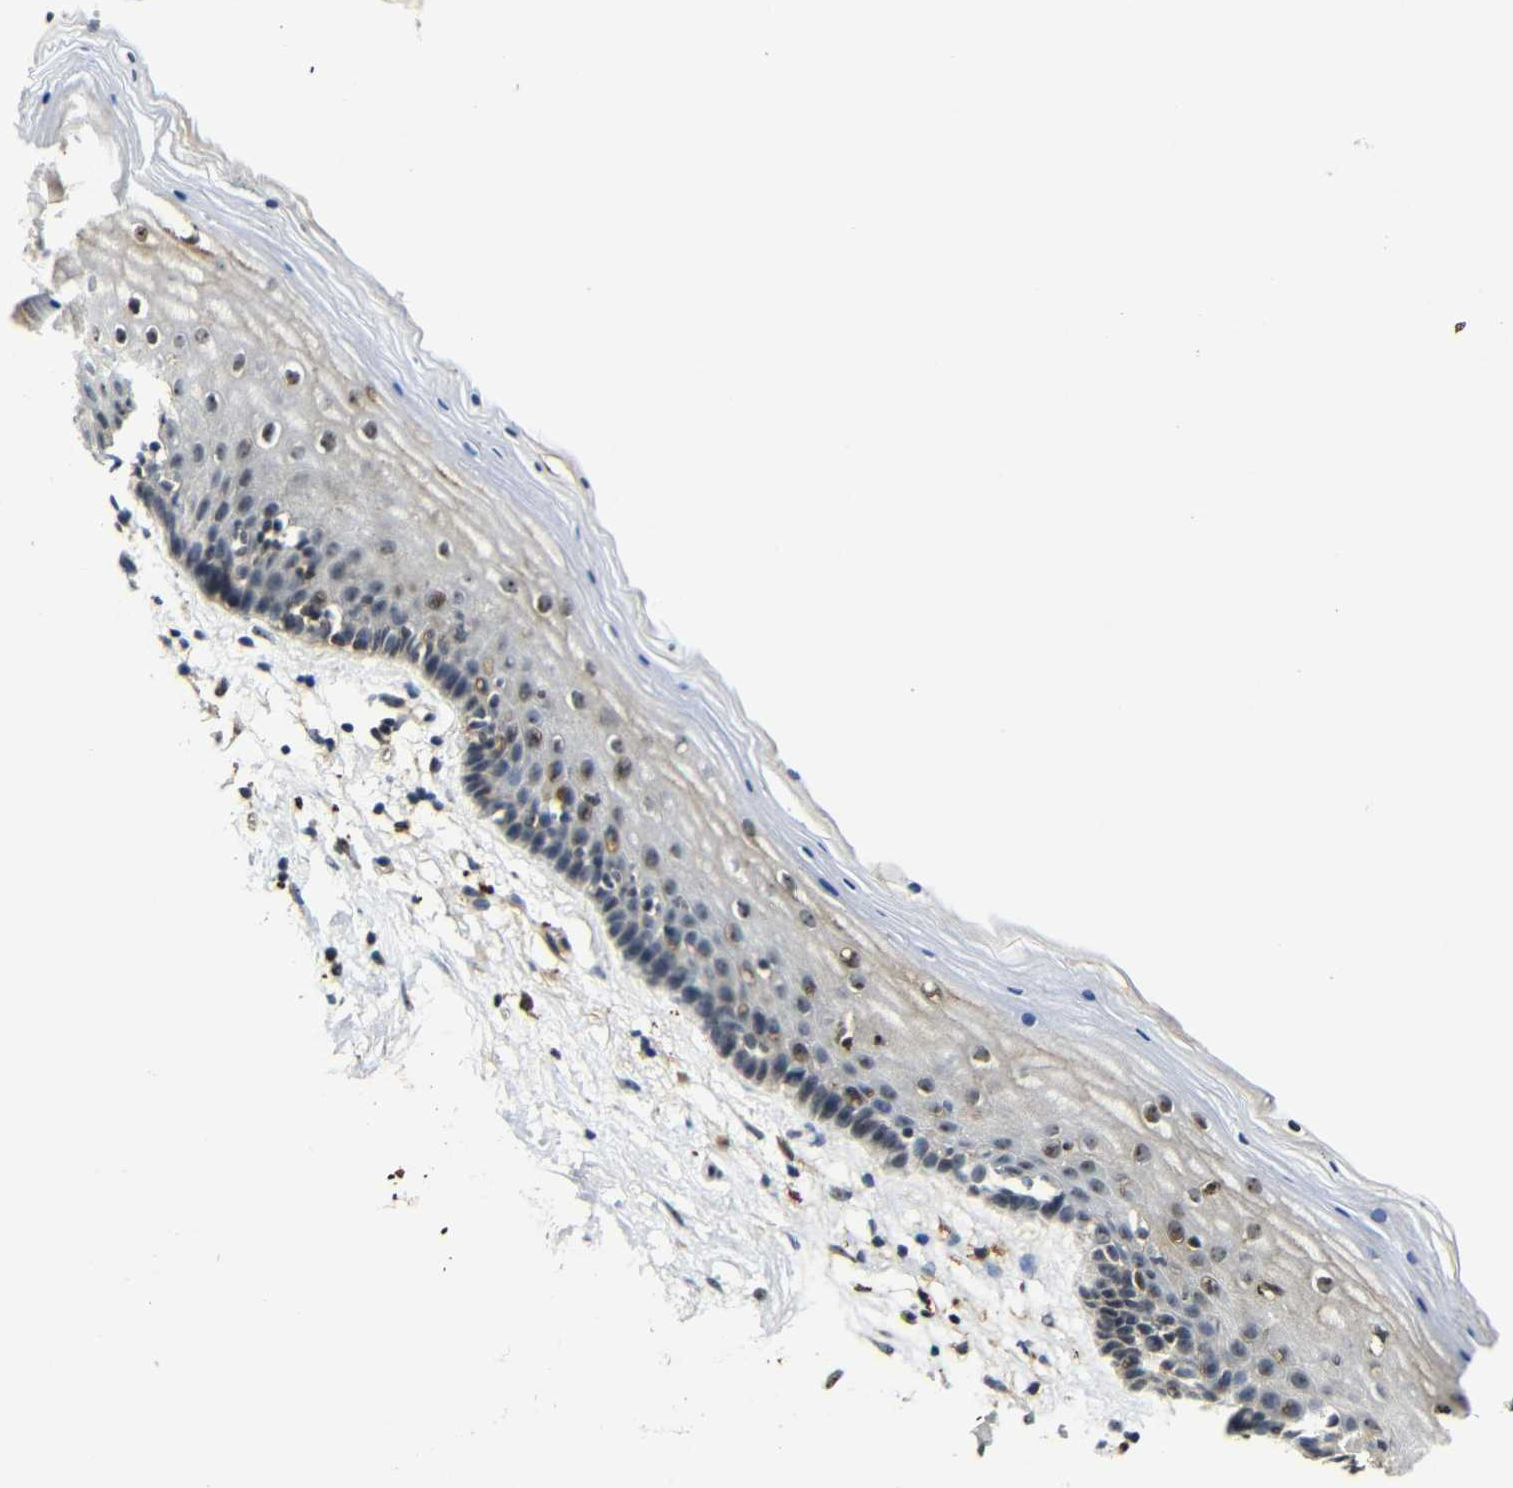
{"staining": {"intensity": "moderate", "quantity": "25%-75%", "location": "cytoplasmic/membranous,nuclear"}, "tissue": "vagina", "cell_type": "Squamous epithelial cells", "image_type": "normal", "snomed": [{"axis": "morphology", "description": "Normal tissue, NOS"}, {"axis": "topography", "description": "Vagina"}], "caption": "Protein staining of normal vagina reveals moderate cytoplasmic/membranous,nuclear positivity in about 25%-75% of squamous epithelial cells. The protein of interest is stained brown, and the nuclei are stained in blue (DAB (3,3'-diaminobenzidine) IHC with brightfield microscopy, high magnification).", "gene": "MYC", "patient": {"sex": "female", "age": 44}}